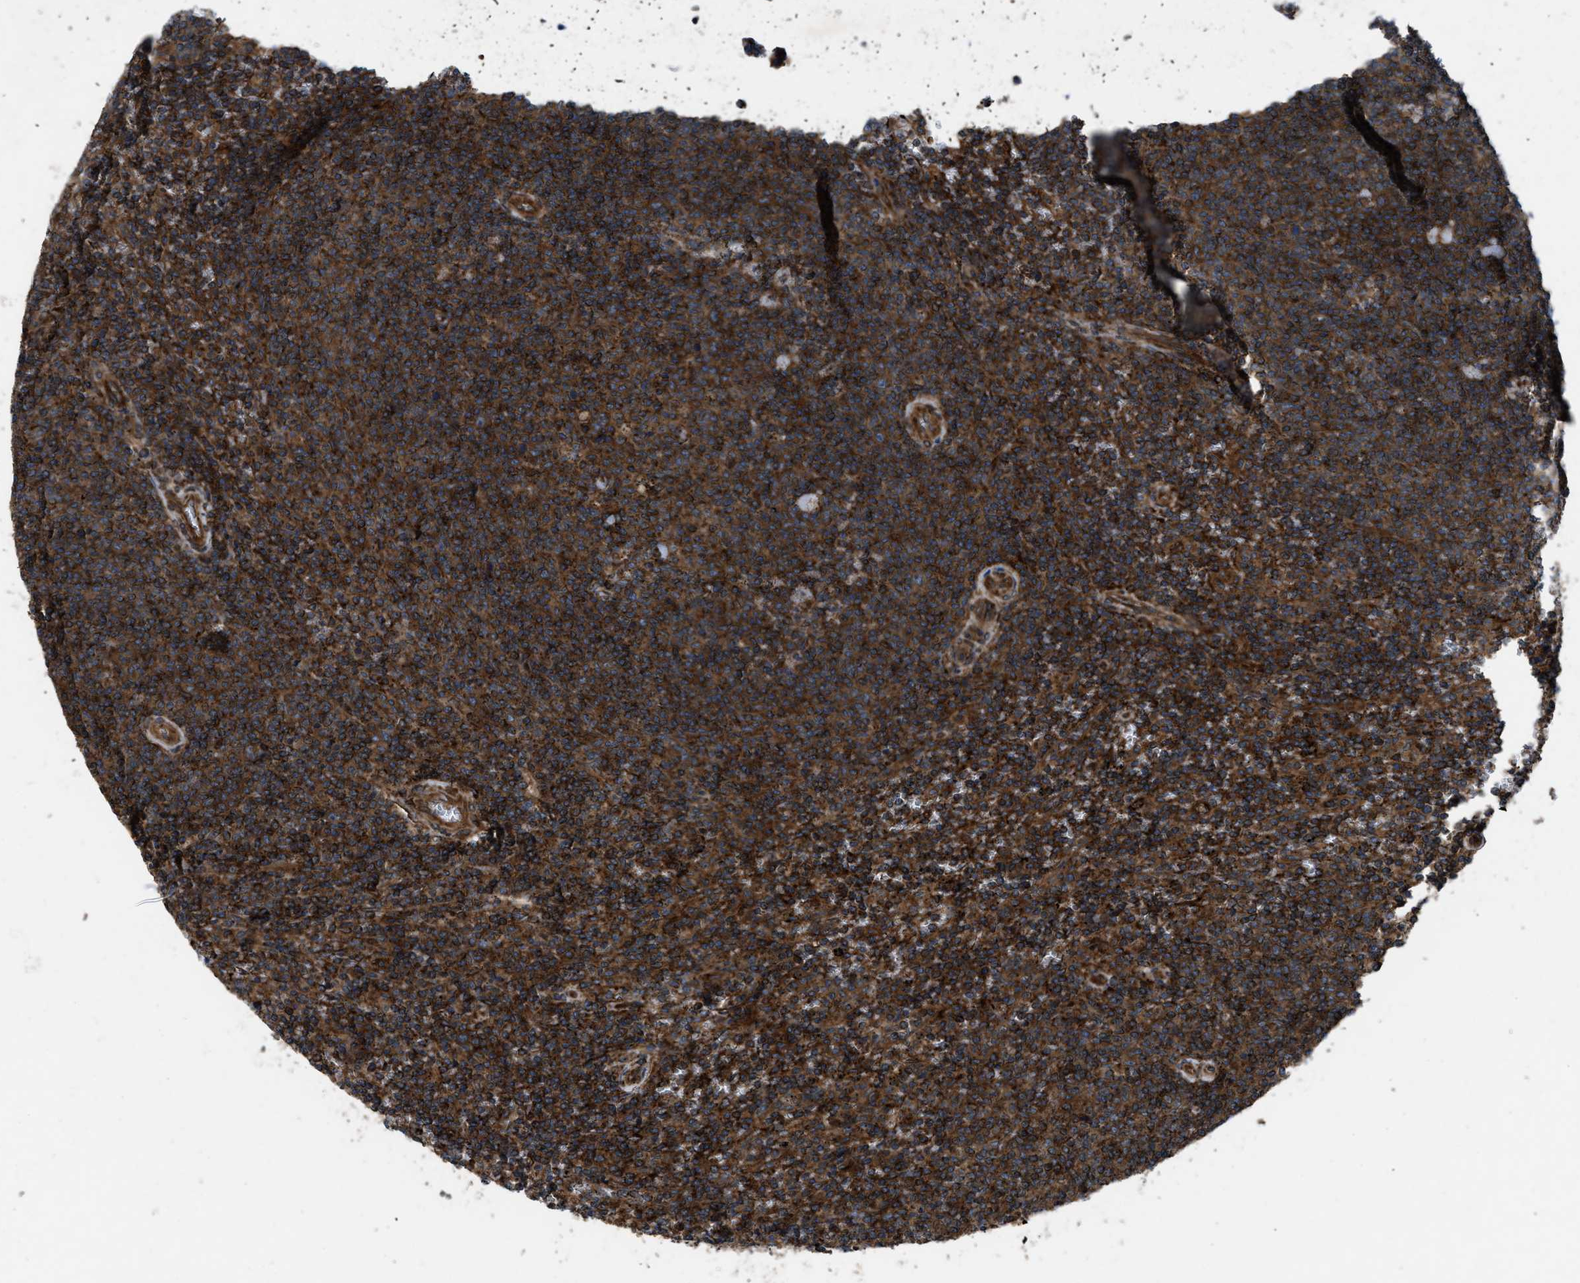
{"staining": {"intensity": "strong", "quantity": ">75%", "location": "cytoplasmic/membranous"}, "tissue": "lymphoma", "cell_type": "Tumor cells", "image_type": "cancer", "snomed": [{"axis": "morphology", "description": "Malignant lymphoma, non-Hodgkin's type, Low grade"}, {"axis": "topography", "description": "Spleen"}], "caption": "Immunohistochemistry (DAB) staining of low-grade malignant lymphoma, non-Hodgkin's type shows strong cytoplasmic/membranous protein staining in approximately >75% of tumor cells.", "gene": "PER3", "patient": {"sex": "female", "age": 19}}